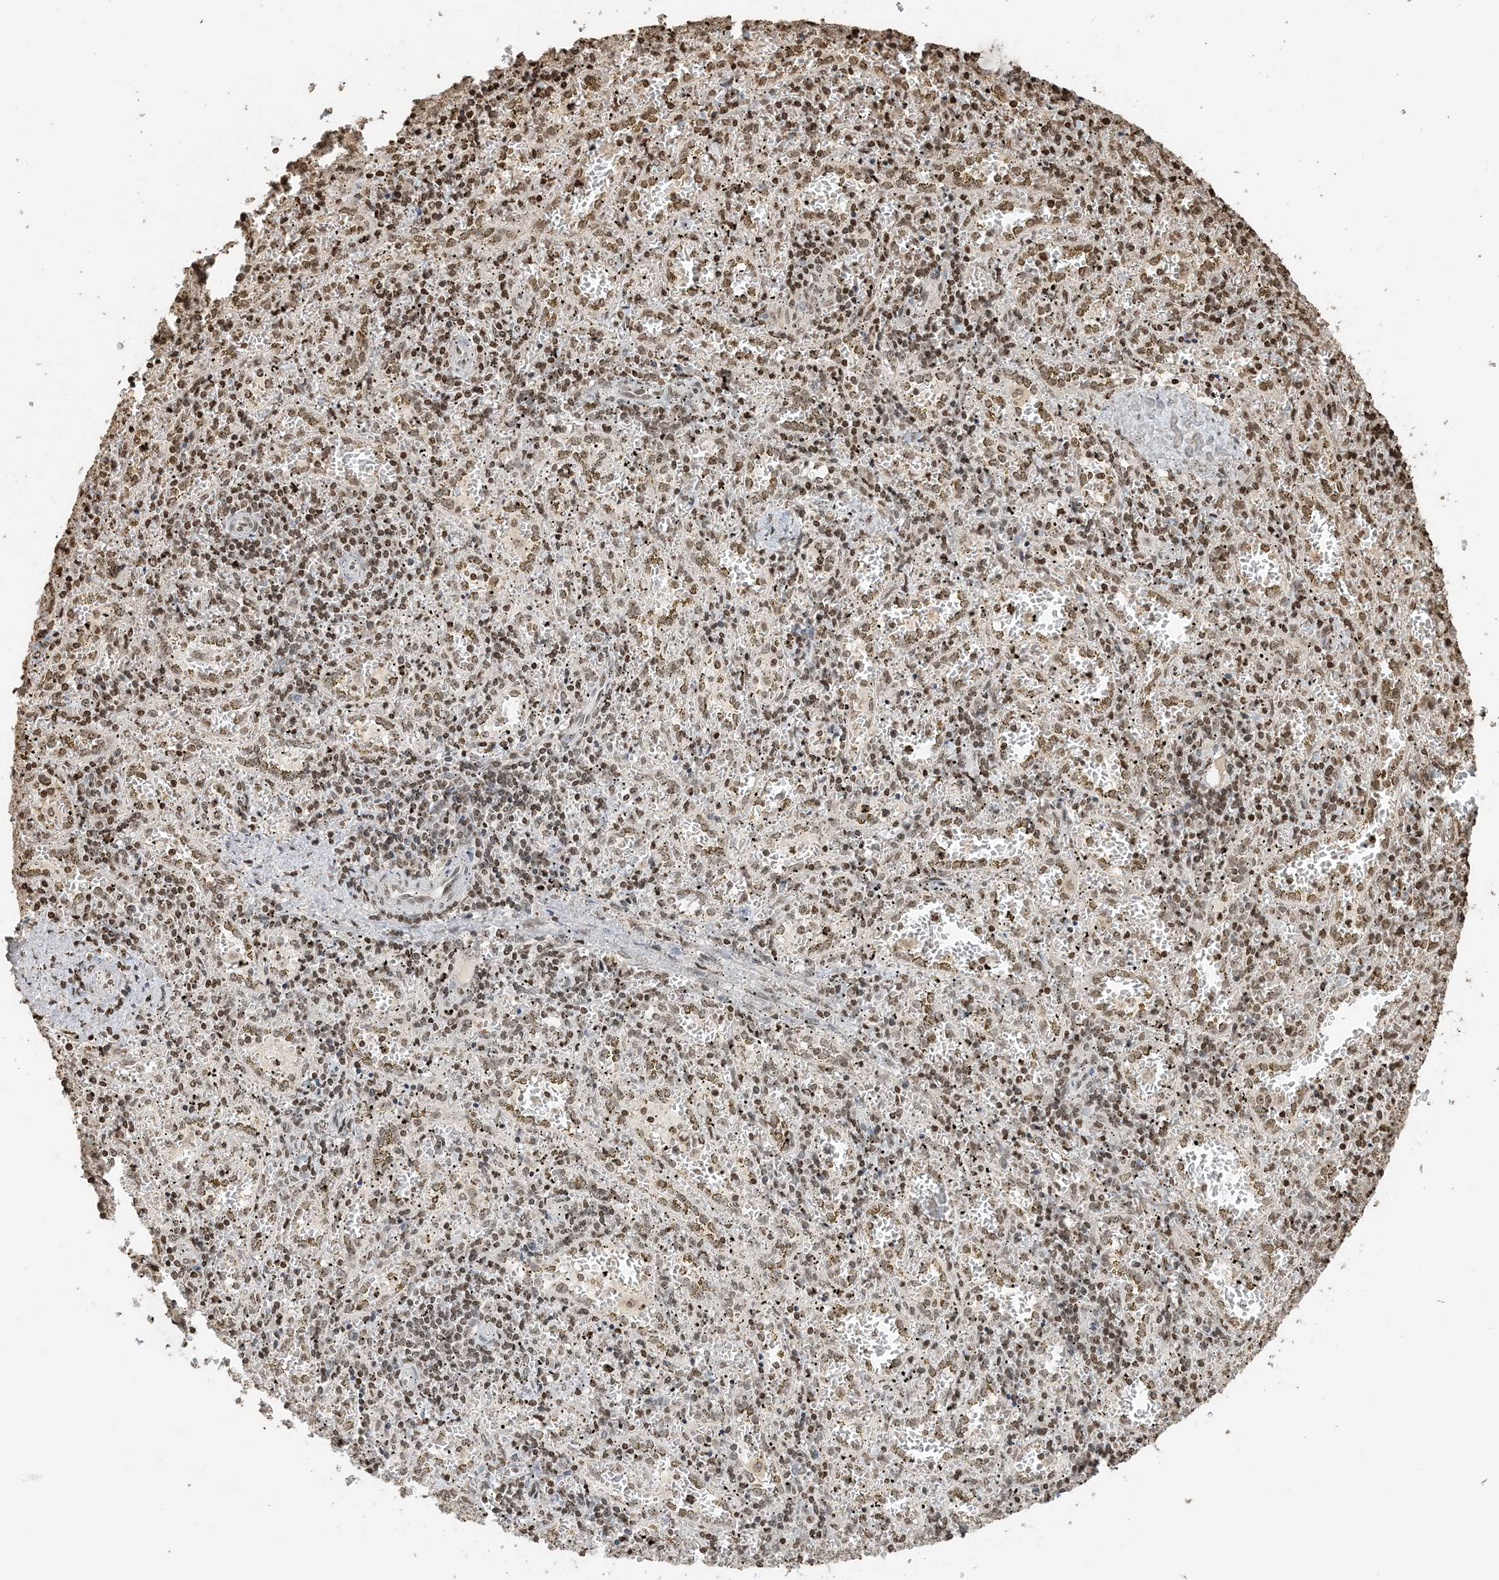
{"staining": {"intensity": "moderate", "quantity": ">75%", "location": "nuclear"}, "tissue": "spleen", "cell_type": "Cells in red pulp", "image_type": "normal", "snomed": [{"axis": "morphology", "description": "Normal tissue, NOS"}, {"axis": "topography", "description": "Spleen"}], "caption": "Immunohistochemical staining of unremarkable spleen reveals moderate nuclear protein expression in approximately >75% of cells in red pulp.", "gene": "H3", "patient": {"sex": "male", "age": 11}}